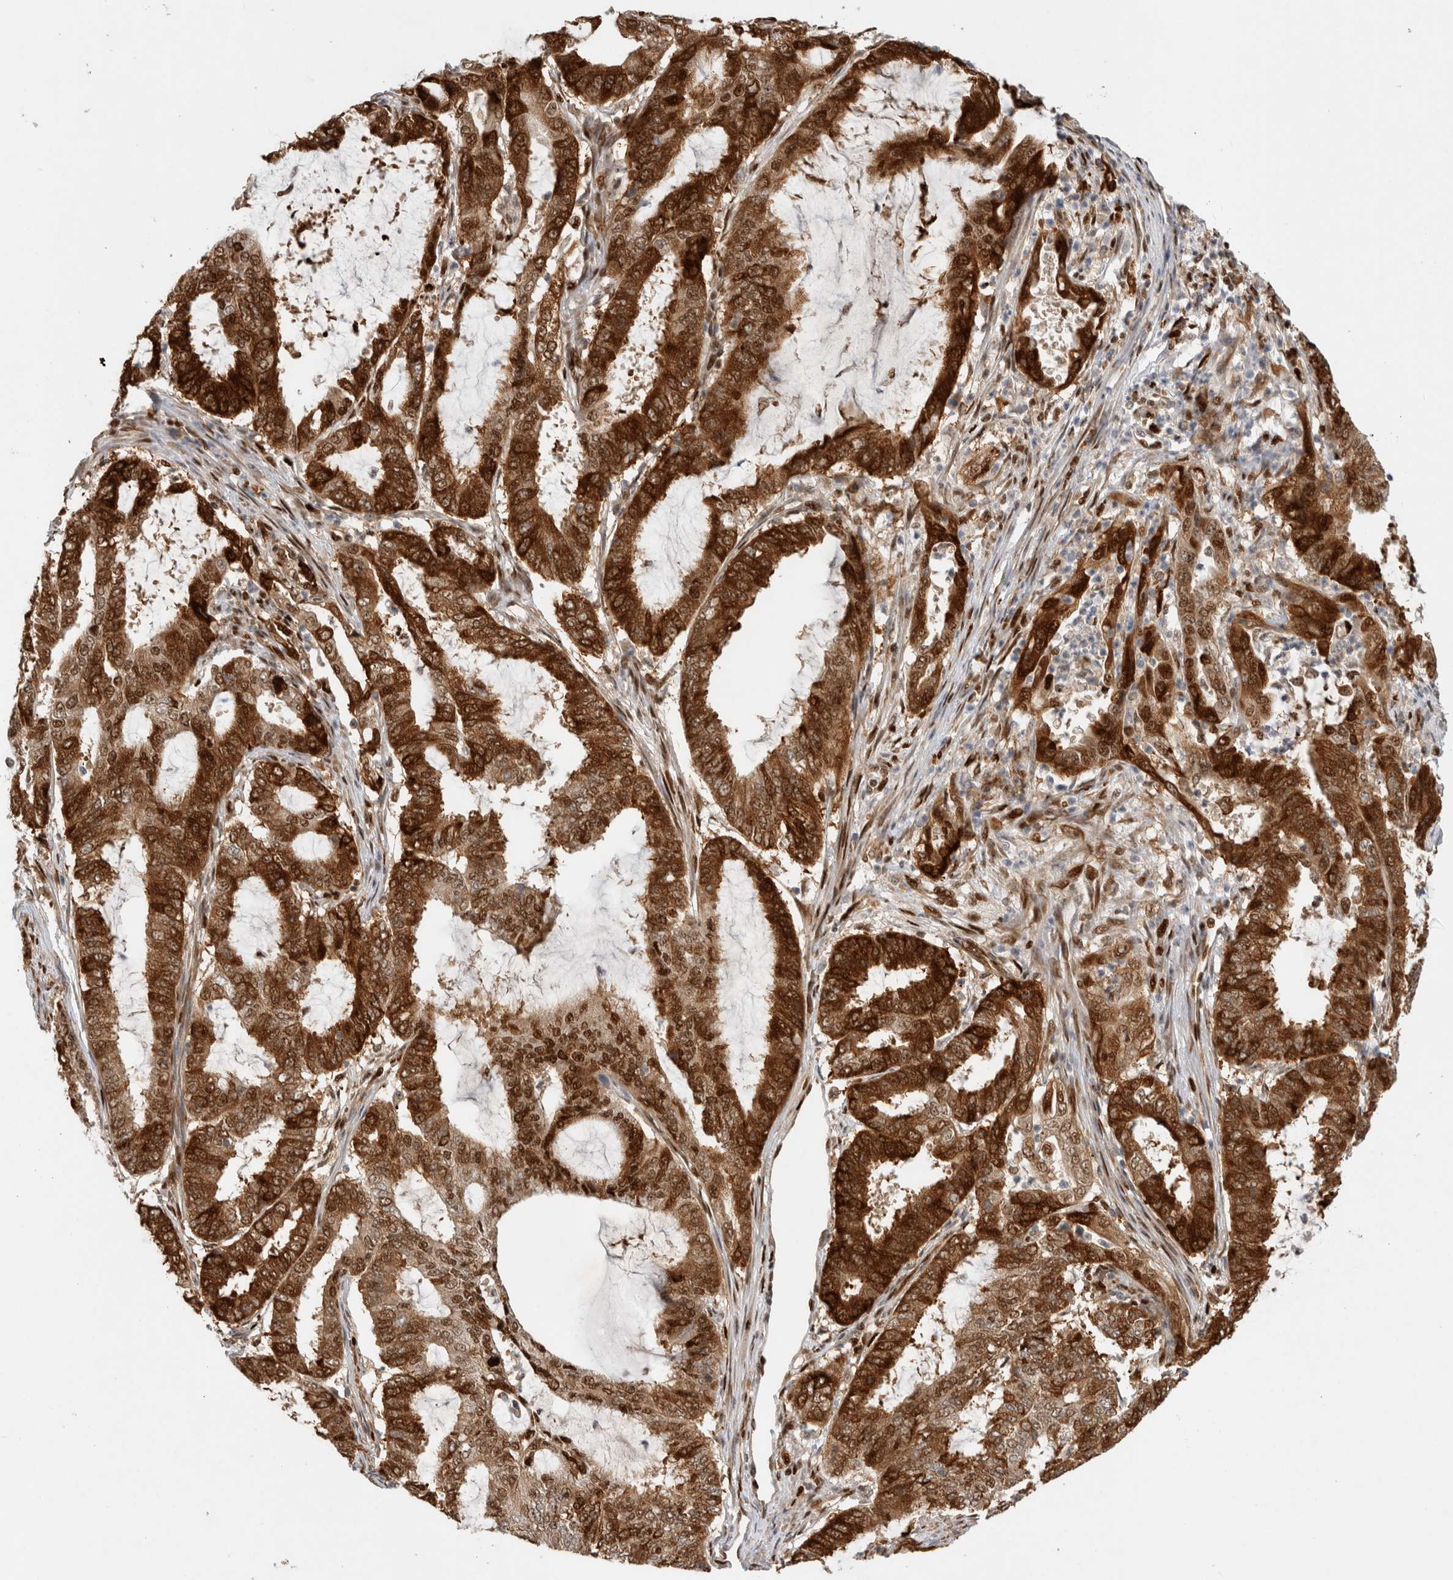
{"staining": {"intensity": "strong", "quantity": ">75%", "location": "cytoplasmic/membranous,nuclear"}, "tissue": "endometrial cancer", "cell_type": "Tumor cells", "image_type": "cancer", "snomed": [{"axis": "morphology", "description": "Adenocarcinoma, NOS"}, {"axis": "topography", "description": "Endometrium"}], "caption": "Protein expression analysis of human adenocarcinoma (endometrial) reveals strong cytoplasmic/membranous and nuclear positivity in about >75% of tumor cells. The staining is performed using DAB brown chromogen to label protein expression. The nuclei are counter-stained blue using hematoxylin.", "gene": "TCF4", "patient": {"sex": "female", "age": 51}}